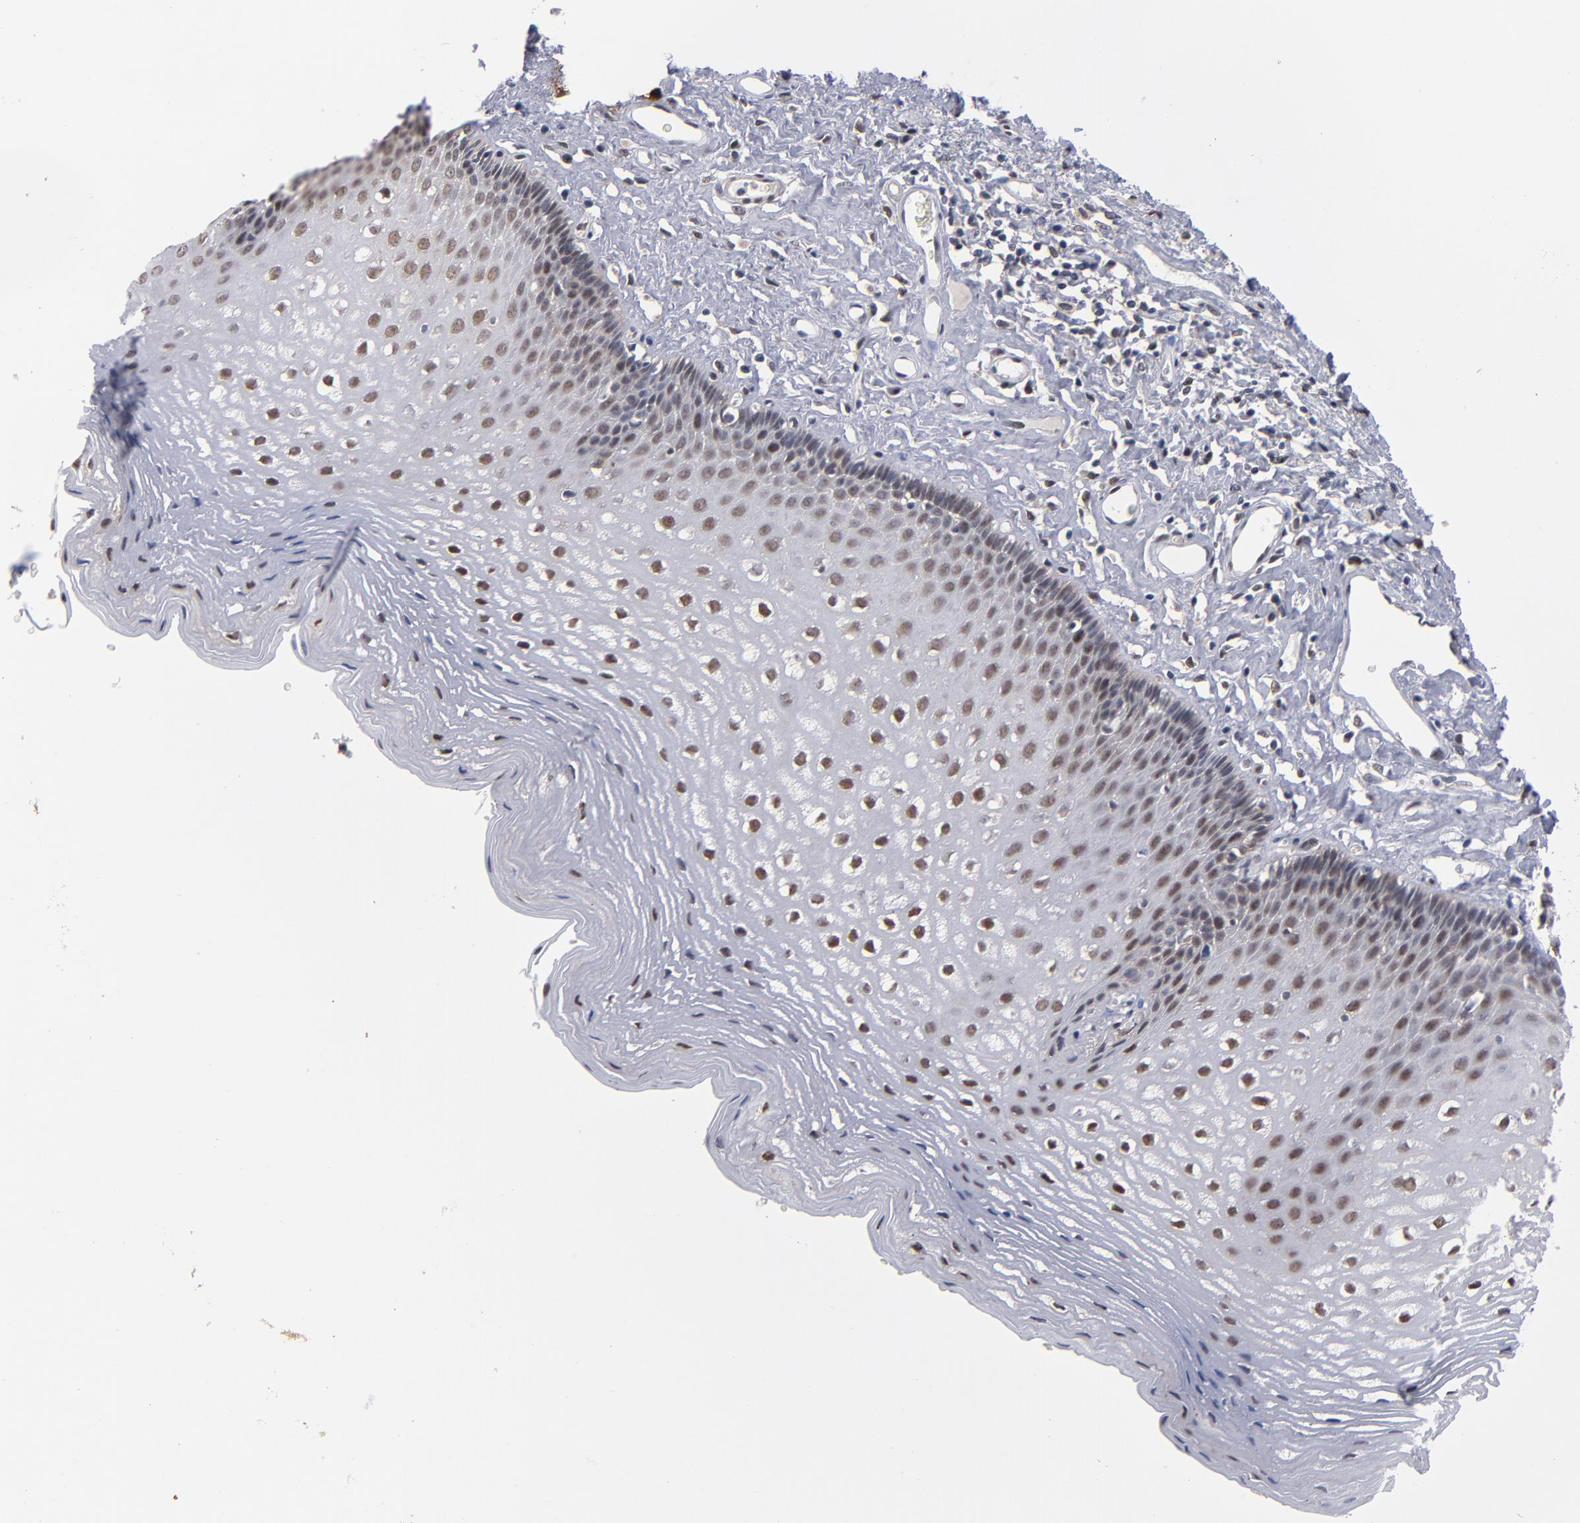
{"staining": {"intensity": "moderate", "quantity": "25%-75%", "location": "nuclear"}, "tissue": "esophagus", "cell_type": "Squamous epithelial cells", "image_type": "normal", "snomed": [{"axis": "morphology", "description": "Normal tissue, NOS"}, {"axis": "topography", "description": "Esophagus"}], "caption": "Human esophagus stained for a protein (brown) demonstrates moderate nuclear positive expression in approximately 25%-75% of squamous epithelial cells.", "gene": "HUWE1", "patient": {"sex": "female", "age": 70}}